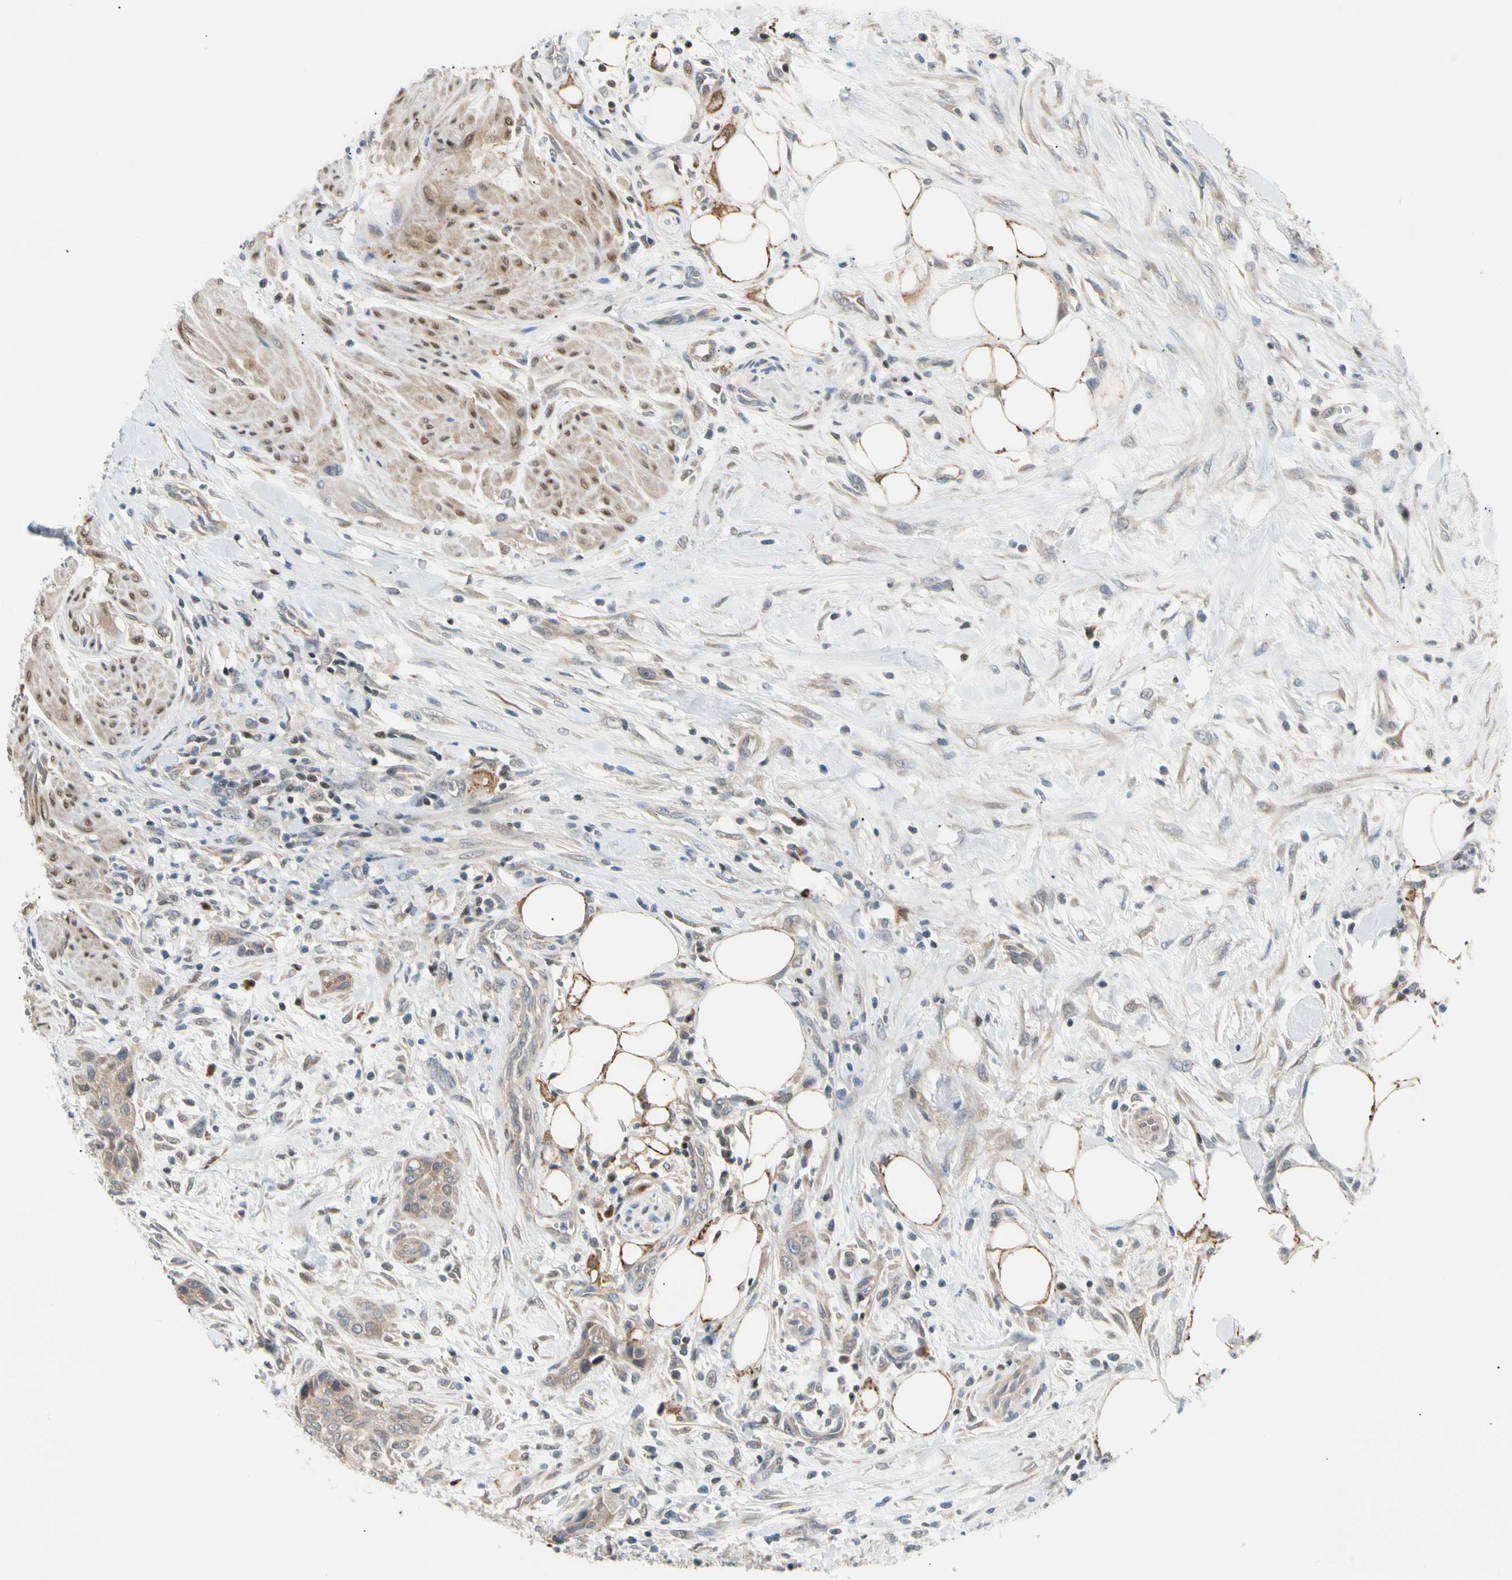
{"staining": {"intensity": "weak", "quantity": "25%-75%", "location": "cytoplasmic/membranous"}, "tissue": "urothelial cancer", "cell_type": "Tumor cells", "image_type": "cancer", "snomed": [{"axis": "morphology", "description": "Urothelial carcinoma, High grade"}, {"axis": "topography", "description": "Urinary bladder"}], "caption": "DAB (3,3'-diaminobenzidine) immunohistochemical staining of urothelial carcinoma (high-grade) reveals weak cytoplasmic/membranous protein staining in about 25%-75% of tumor cells. Immunohistochemistry (ihc) stains the protein in brown and the nuclei are stained blue.", "gene": "SEC23B", "patient": {"sex": "male", "age": 35}}